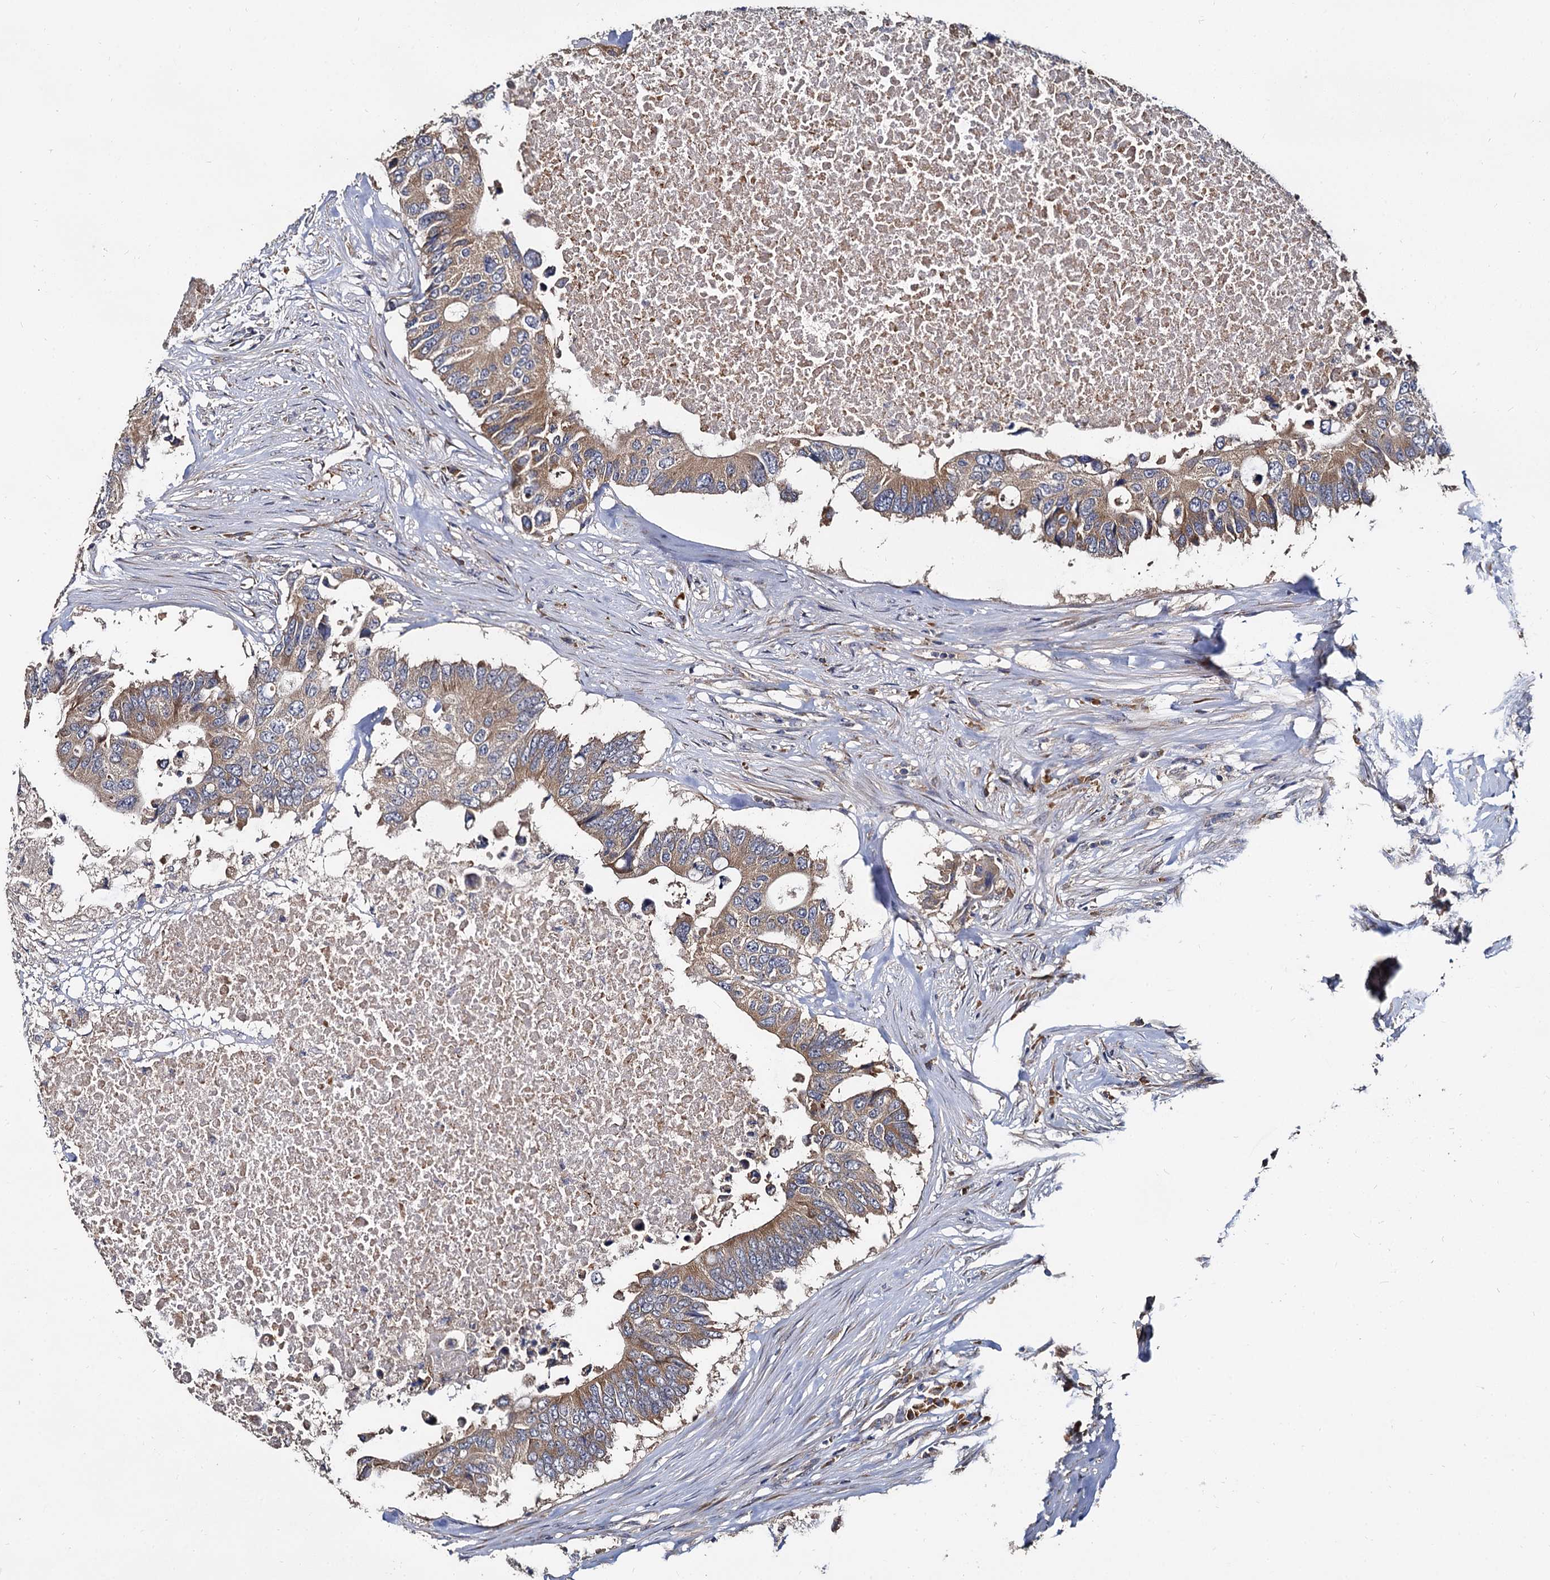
{"staining": {"intensity": "moderate", "quantity": ">75%", "location": "cytoplasmic/membranous"}, "tissue": "colorectal cancer", "cell_type": "Tumor cells", "image_type": "cancer", "snomed": [{"axis": "morphology", "description": "Adenocarcinoma, NOS"}, {"axis": "topography", "description": "Colon"}], "caption": "Colorectal adenocarcinoma stained for a protein (brown) demonstrates moderate cytoplasmic/membranous positive staining in about >75% of tumor cells.", "gene": "WWC3", "patient": {"sex": "male", "age": 71}}